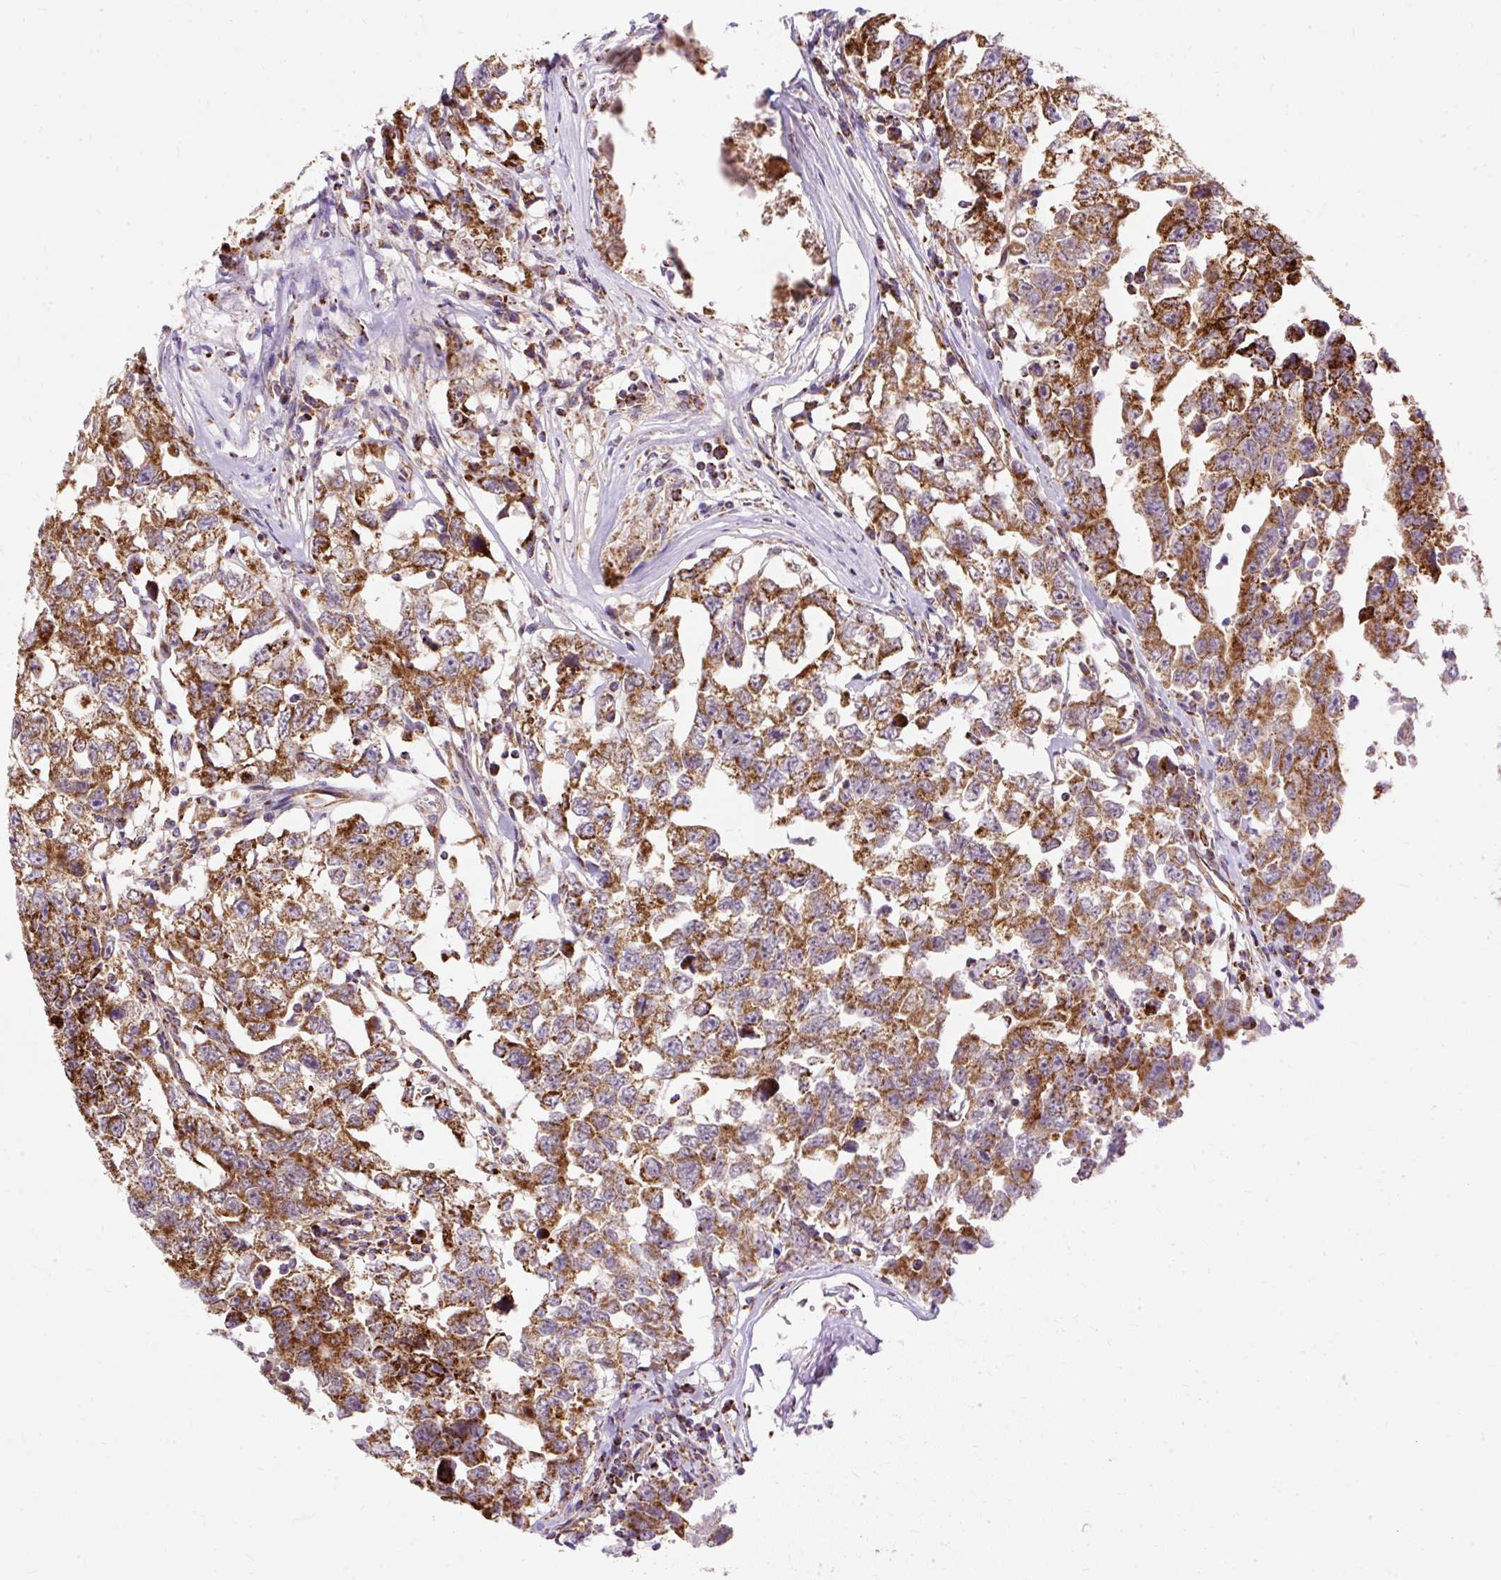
{"staining": {"intensity": "strong", "quantity": ">75%", "location": "cytoplasmic/membranous"}, "tissue": "testis cancer", "cell_type": "Tumor cells", "image_type": "cancer", "snomed": [{"axis": "morphology", "description": "Carcinoma, Embryonal, NOS"}, {"axis": "topography", "description": "Testis"}], "caption": "Strong cytoplasmic/membranous protein staining is identified in about >75% of tumor cells in testis embryonal carcinoma.", "gene": "CEP290", "patient": {"sex": "male", "age": 22}}